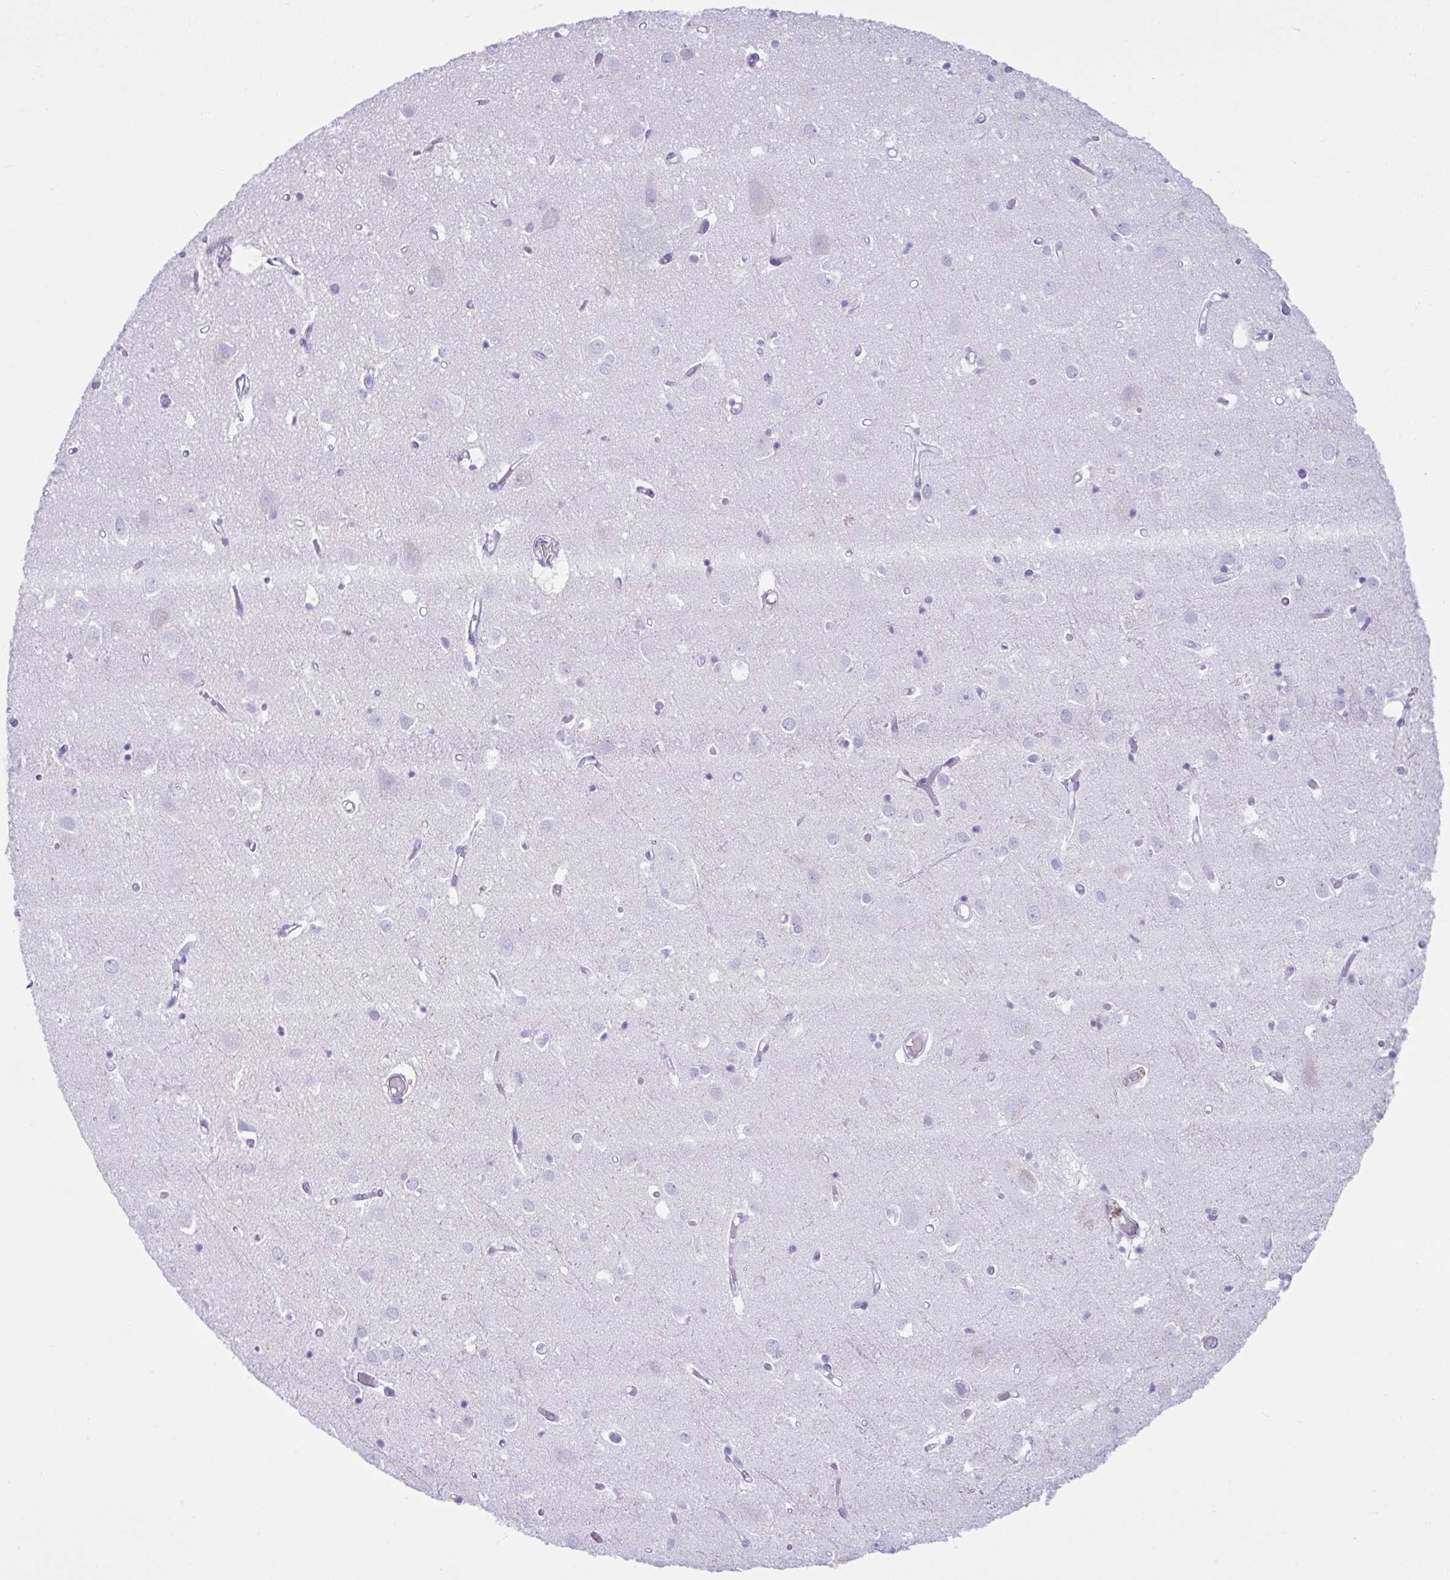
{"staining": {"intensity": "negative", "quantity": "none", "location": "none"}, "tissue": "cerebral cortex", "cell_type": "Endothelial cells", "image_type": "normal", "snomed": [{"axis": "morphology", "description": "Normal tissue, NOS"}, {"axis": "topography", "description": "Cerebral cortex"}], "caption": "Endothelial cells show no significant protein expression in benign cerebral cortex. (IHC, brightfield microscopy, high magnification).", "gene": "PSCA", "patient": {"sex": "male", "age": 70}}